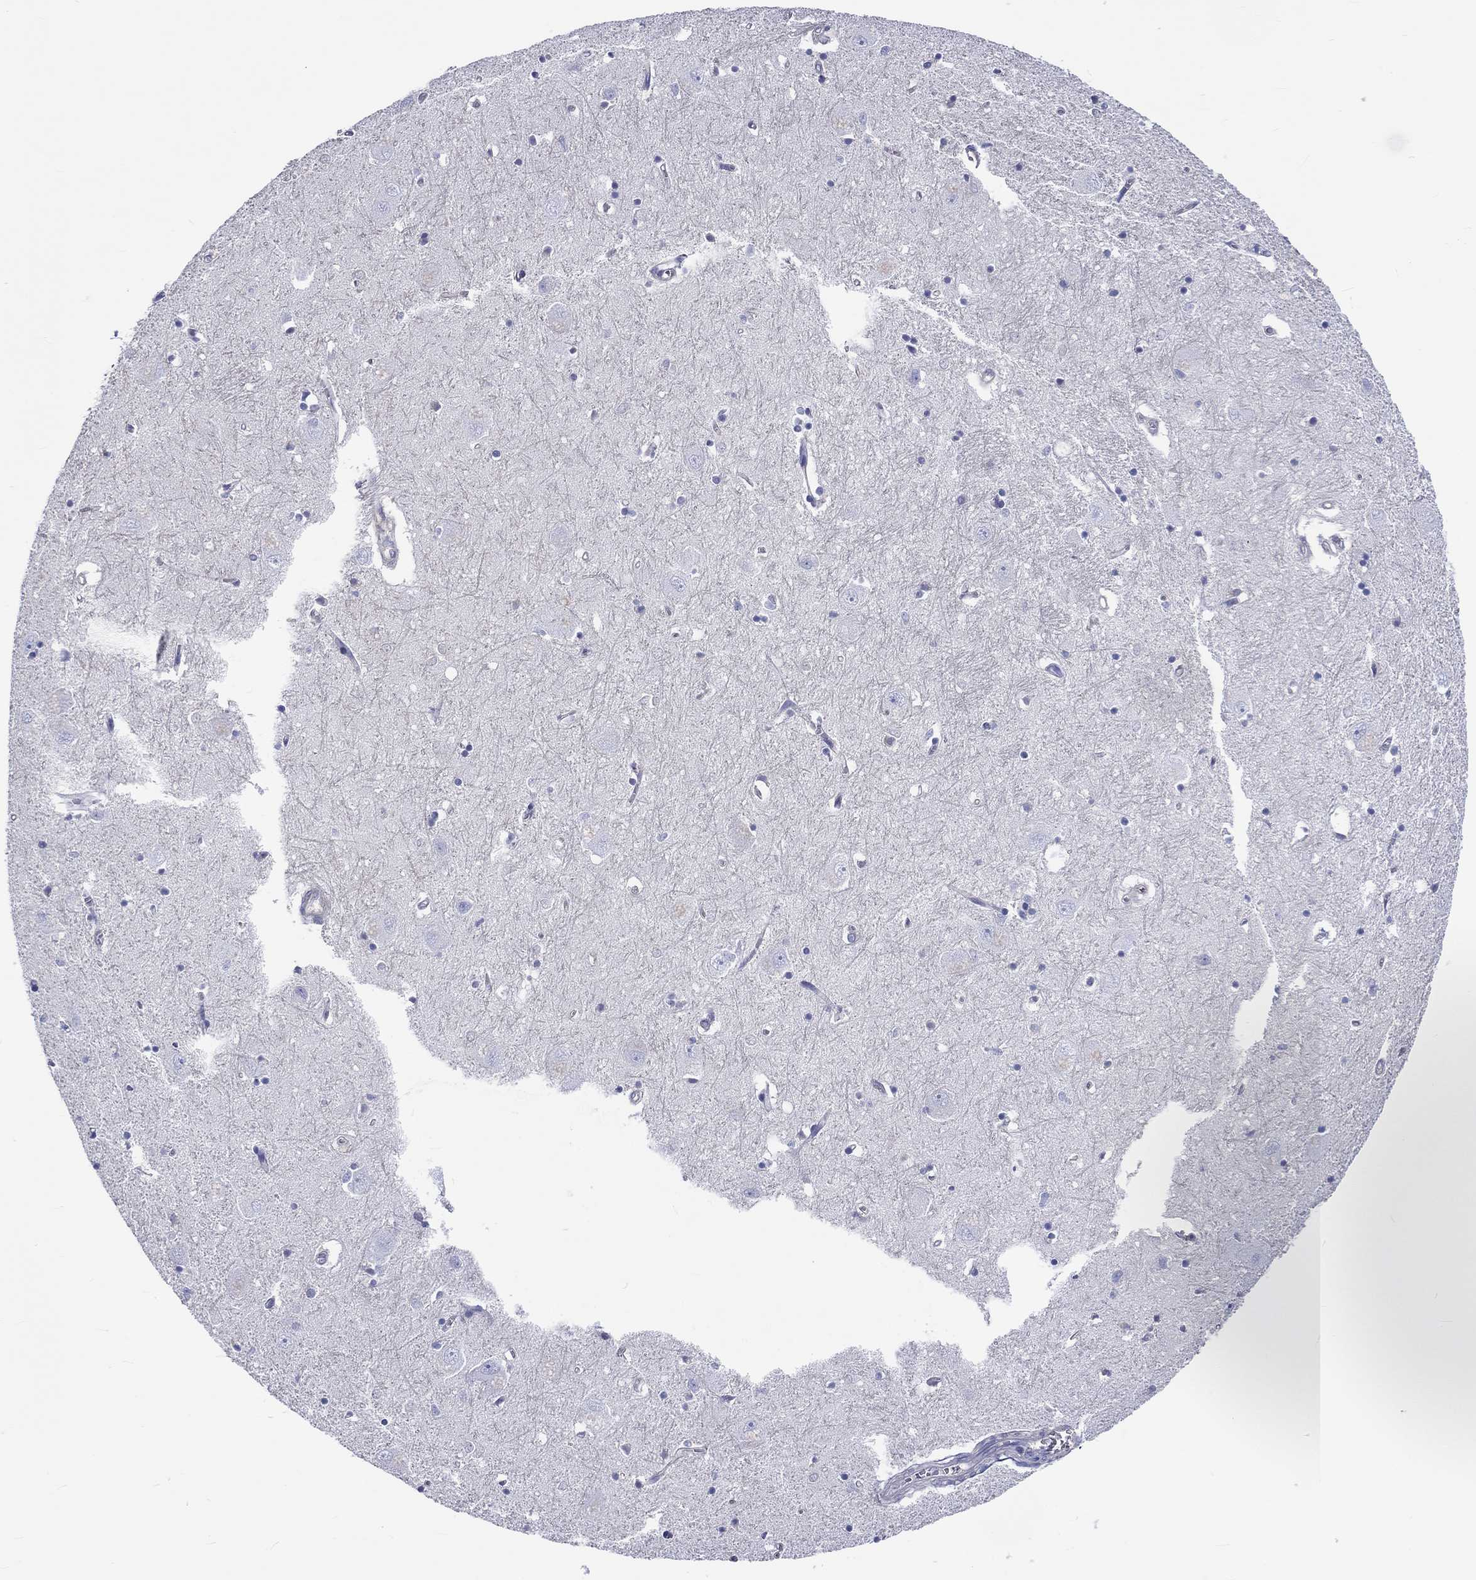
{"staining": {"intensity": "negative", "quantity": "none", "location": "none"}, "tissue": "caudate", "cell_type": "Glial cells", "image_type": "normal", "snomed": [{"axis": "morphology", "description": "Normal tissue, NOS"}, {"axis": "topography", "description": "Lateral ventricle wall"}], "caption": "Glial cells show no significant protein positivity in unremarkable caudate. (DAB IHC with hematoxylin counter stain).", "gene": "CDY1B", "patient": {"sex": "male", "age": 54}}